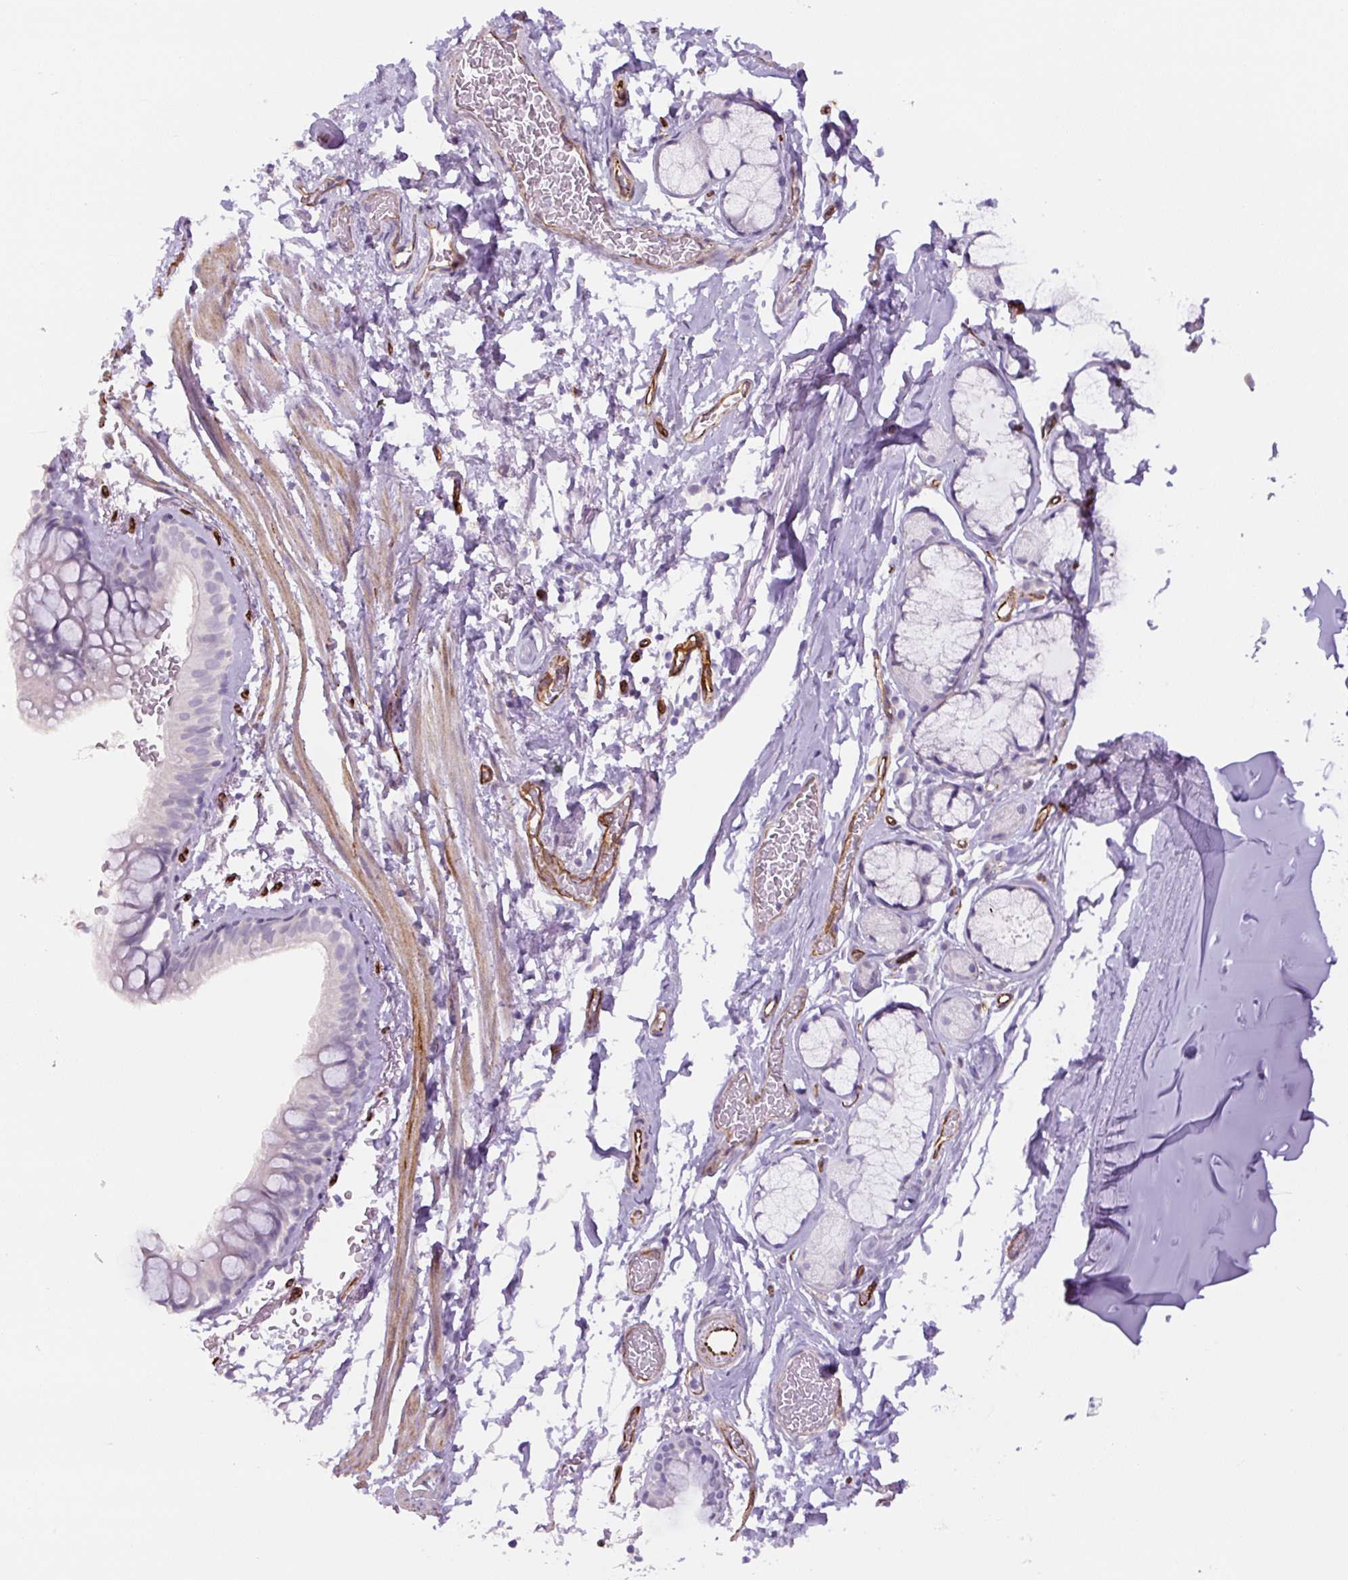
{"staining": {"intensity": "negative", "quantity": "none", "location": "none"}, "tissue": "bronchus", "cell_type": "Respiratory epithelial cells", "image_type": "normal", "snomed": [{"axis": "morphology", "description": "Normal tissue, NOS"}, {"axis": "topography", "description": "Bronchus"}], "caption": "Micrograph shows no protein positivity in respiratory epithelial cells of unremarkable bronchus. (DAB immunohistochemistry (IHC) with hematoxylin counter stain).", "gene": "NES", "patient": {"sex": "male", "age": 67}}